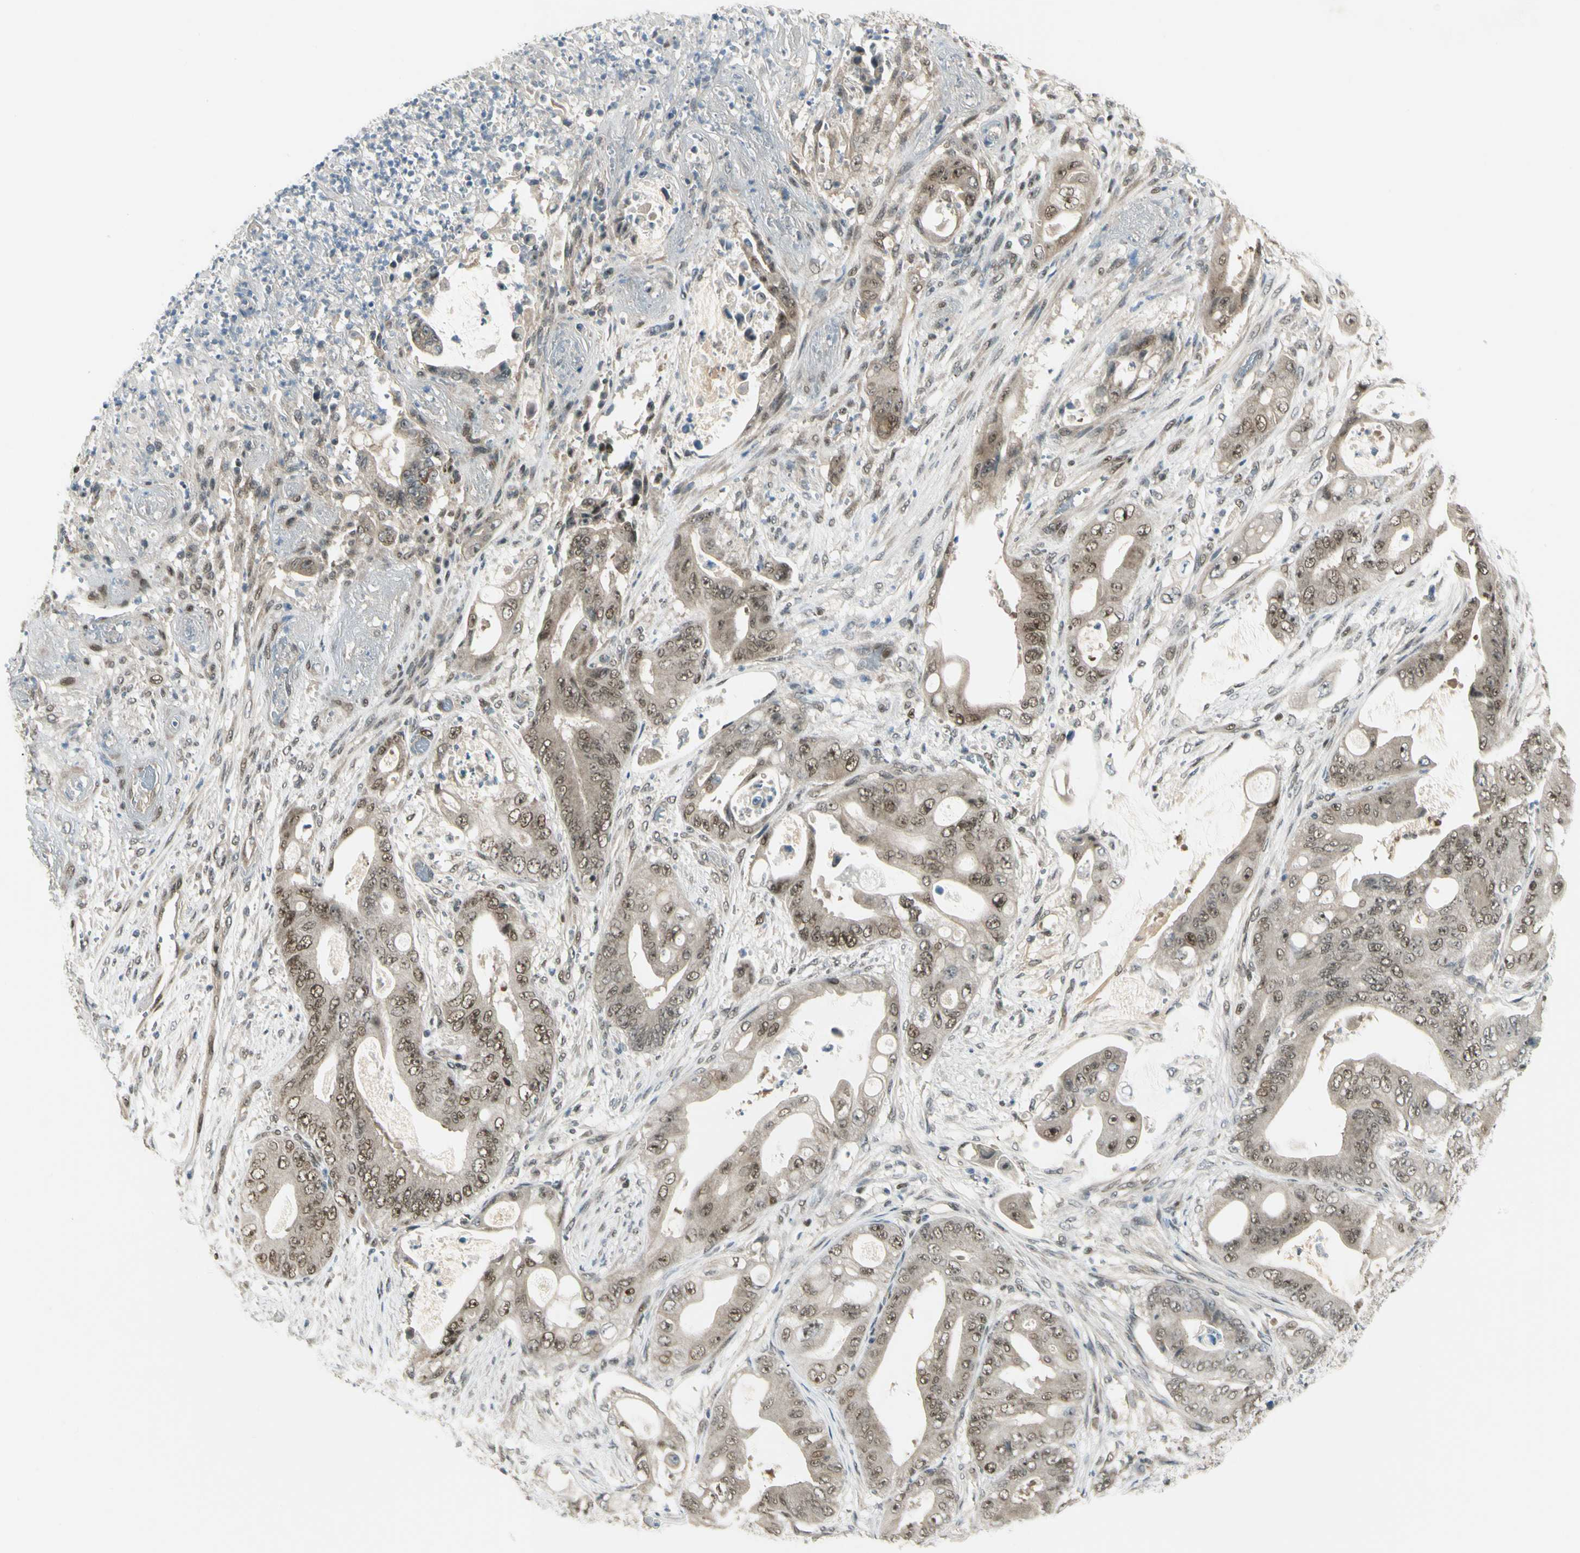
{"staining": {"intensity": "moderate", "quantity": ">75%", "location": "cytoplasmic/membranous,nuclear"}, "tissue": "stomach cancer", "cell_type": "Tumor cells", "image_type": "cancer", "snomed": [{"axis": "morphology", "description": "Adenocarcinoma, NOS"}, {"axis": "topography", "description": "Stomach"}], "caption": "High-power microscopy captured an immunohistochemistry histopathology image of stomach adenocarcinoma, revealing moderate cytoplasmic/membranous and nuclear positivity in approximately >75% of tumor cells.", "gene": "GTF3A", "patient": {"sex": "female", "age": 73}}